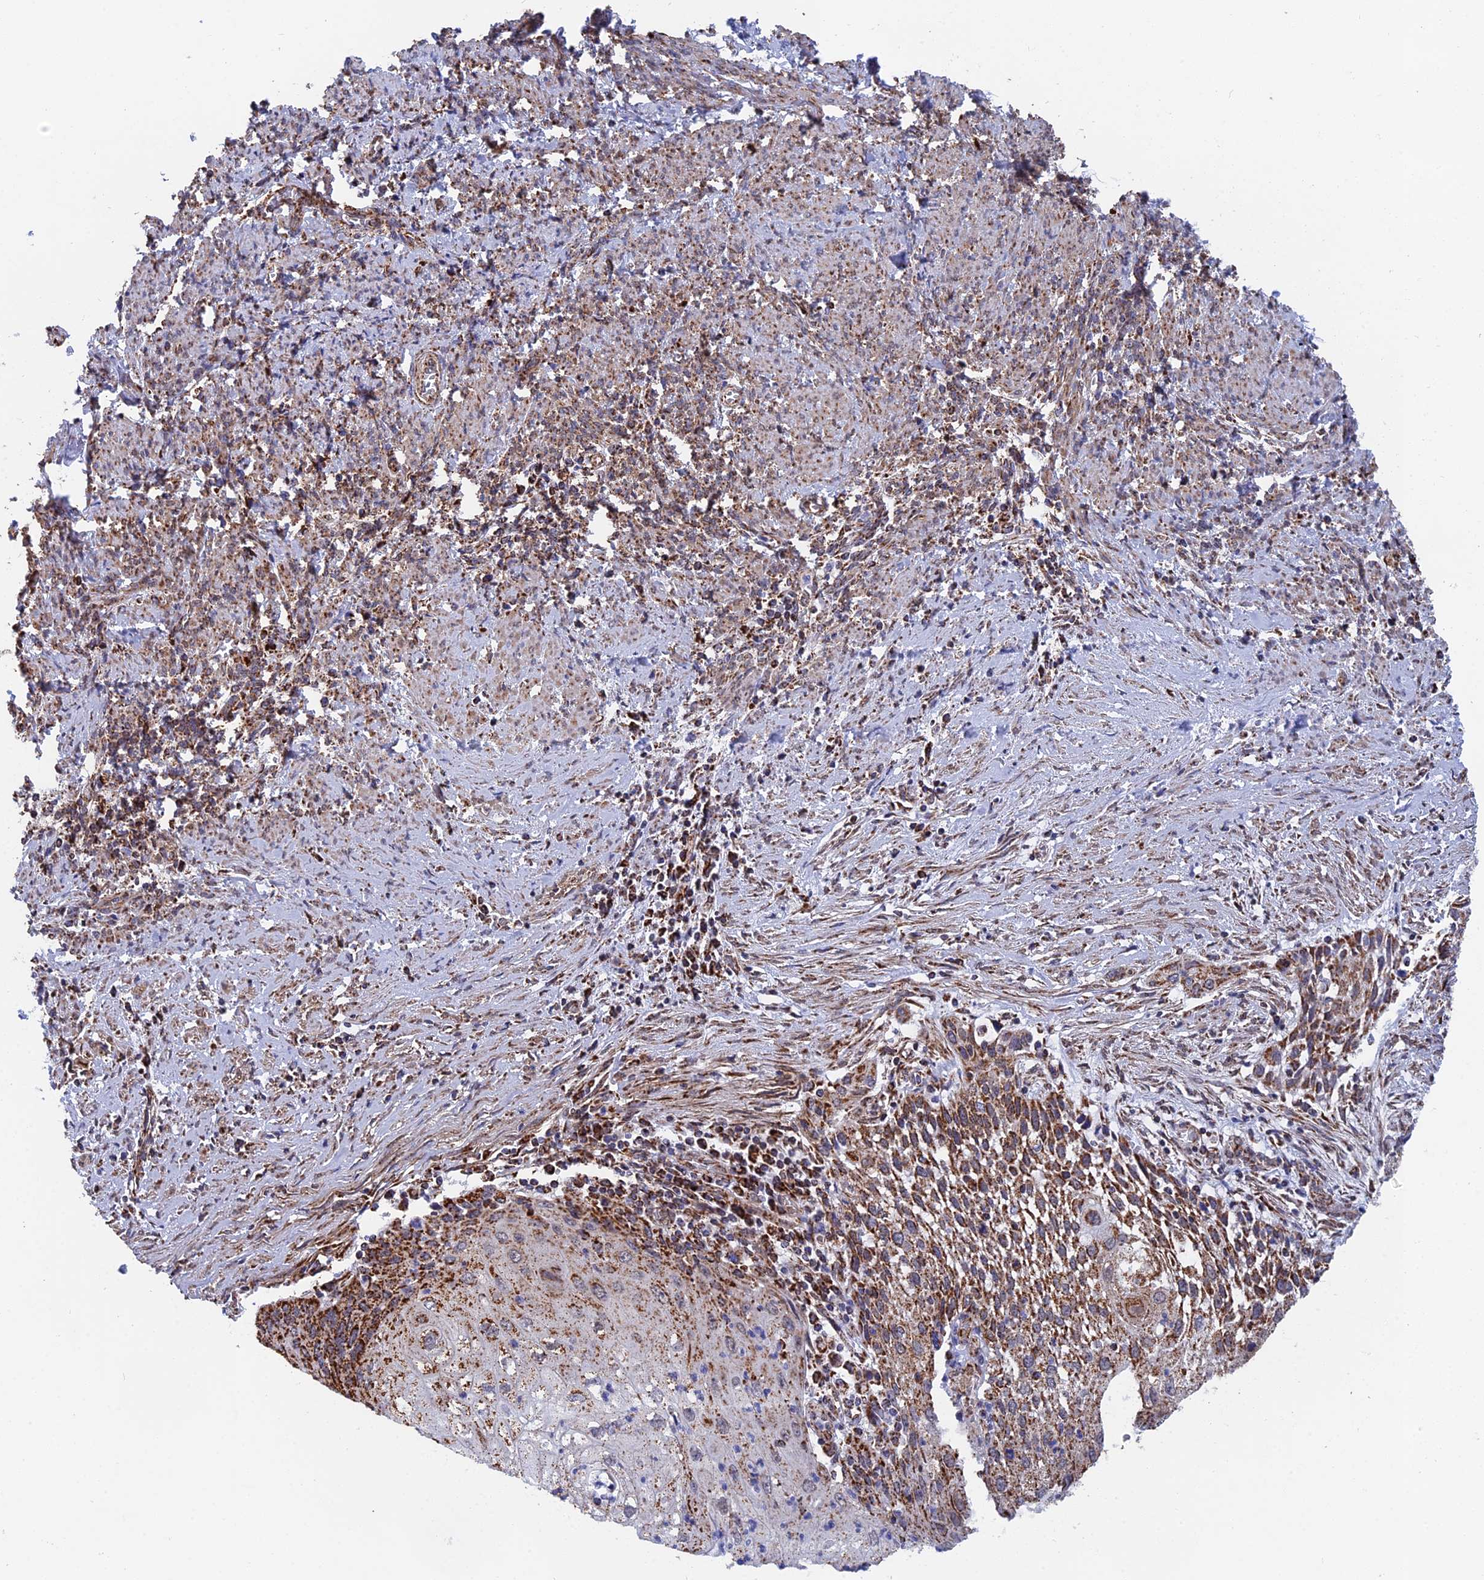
{"staining": {"intensity": "strong", "quantity": "25%-75%", "location": "cytoplasmic/membranous"}, "tissue": "cervical cancer", "cell_type": "Tumor cells", "image_type": "cancer", "snomed": [{"axis": "morphology", "description": "Squamous cell carcinoma, NOS"}, {"axis": "topography", "description": "Cervix"}], "caption": "Immunohistochemical staining of human cervical squamous cell carcinoma shows strong cytoplasmic/membranous protein positivity in approximately 25%-75% of tumor cells.", "gene": "CDC16", "patient": {"sex": "female", "age": 67}}